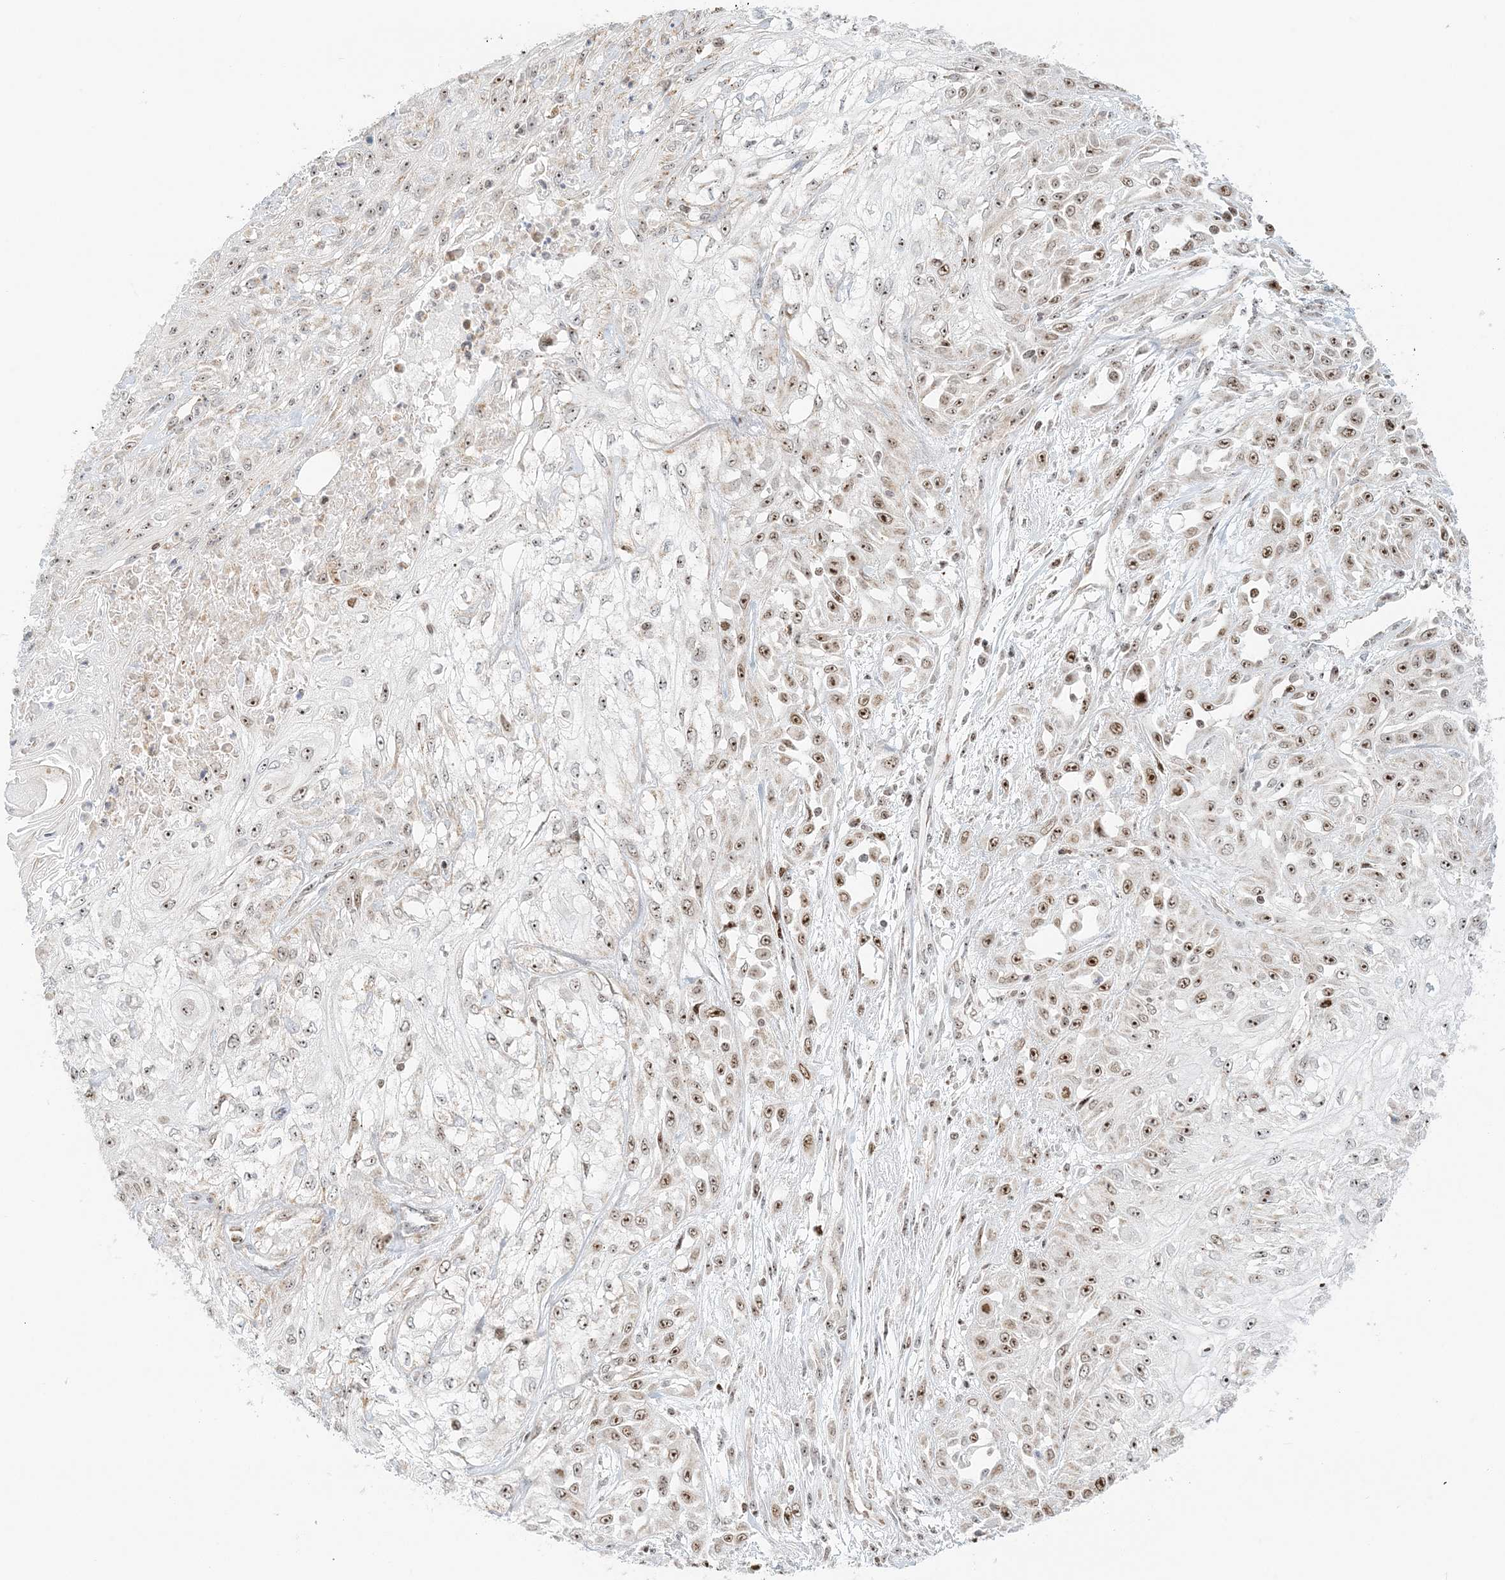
{"staining": {"intensity": "moderate", "quantity": "25%-75%", "location": "nuclear"}, "tissue": "skin cancer", "cell_type": "Tumor cells", "image_type": "cancer", "snomed": [{"axis": "morphology", "description": "Squamous cell carcinoma, NOS"}, {"axis": "morphology", "description": "Squamous cell carcinoma, metastatic, NOS"}, {"axis": "topography", "description": "Skin"}, {"axis": "topography", "description": "Lymph node"}], "caption": "Protein staining of skin cancer (metastatic squamous cell carcinoma) tissue shows moderate nuclear staining in approximately 25%-75% of tumor cells.", "gene": "UBE2F", "patient": {"sex": "male", "age": 75}}